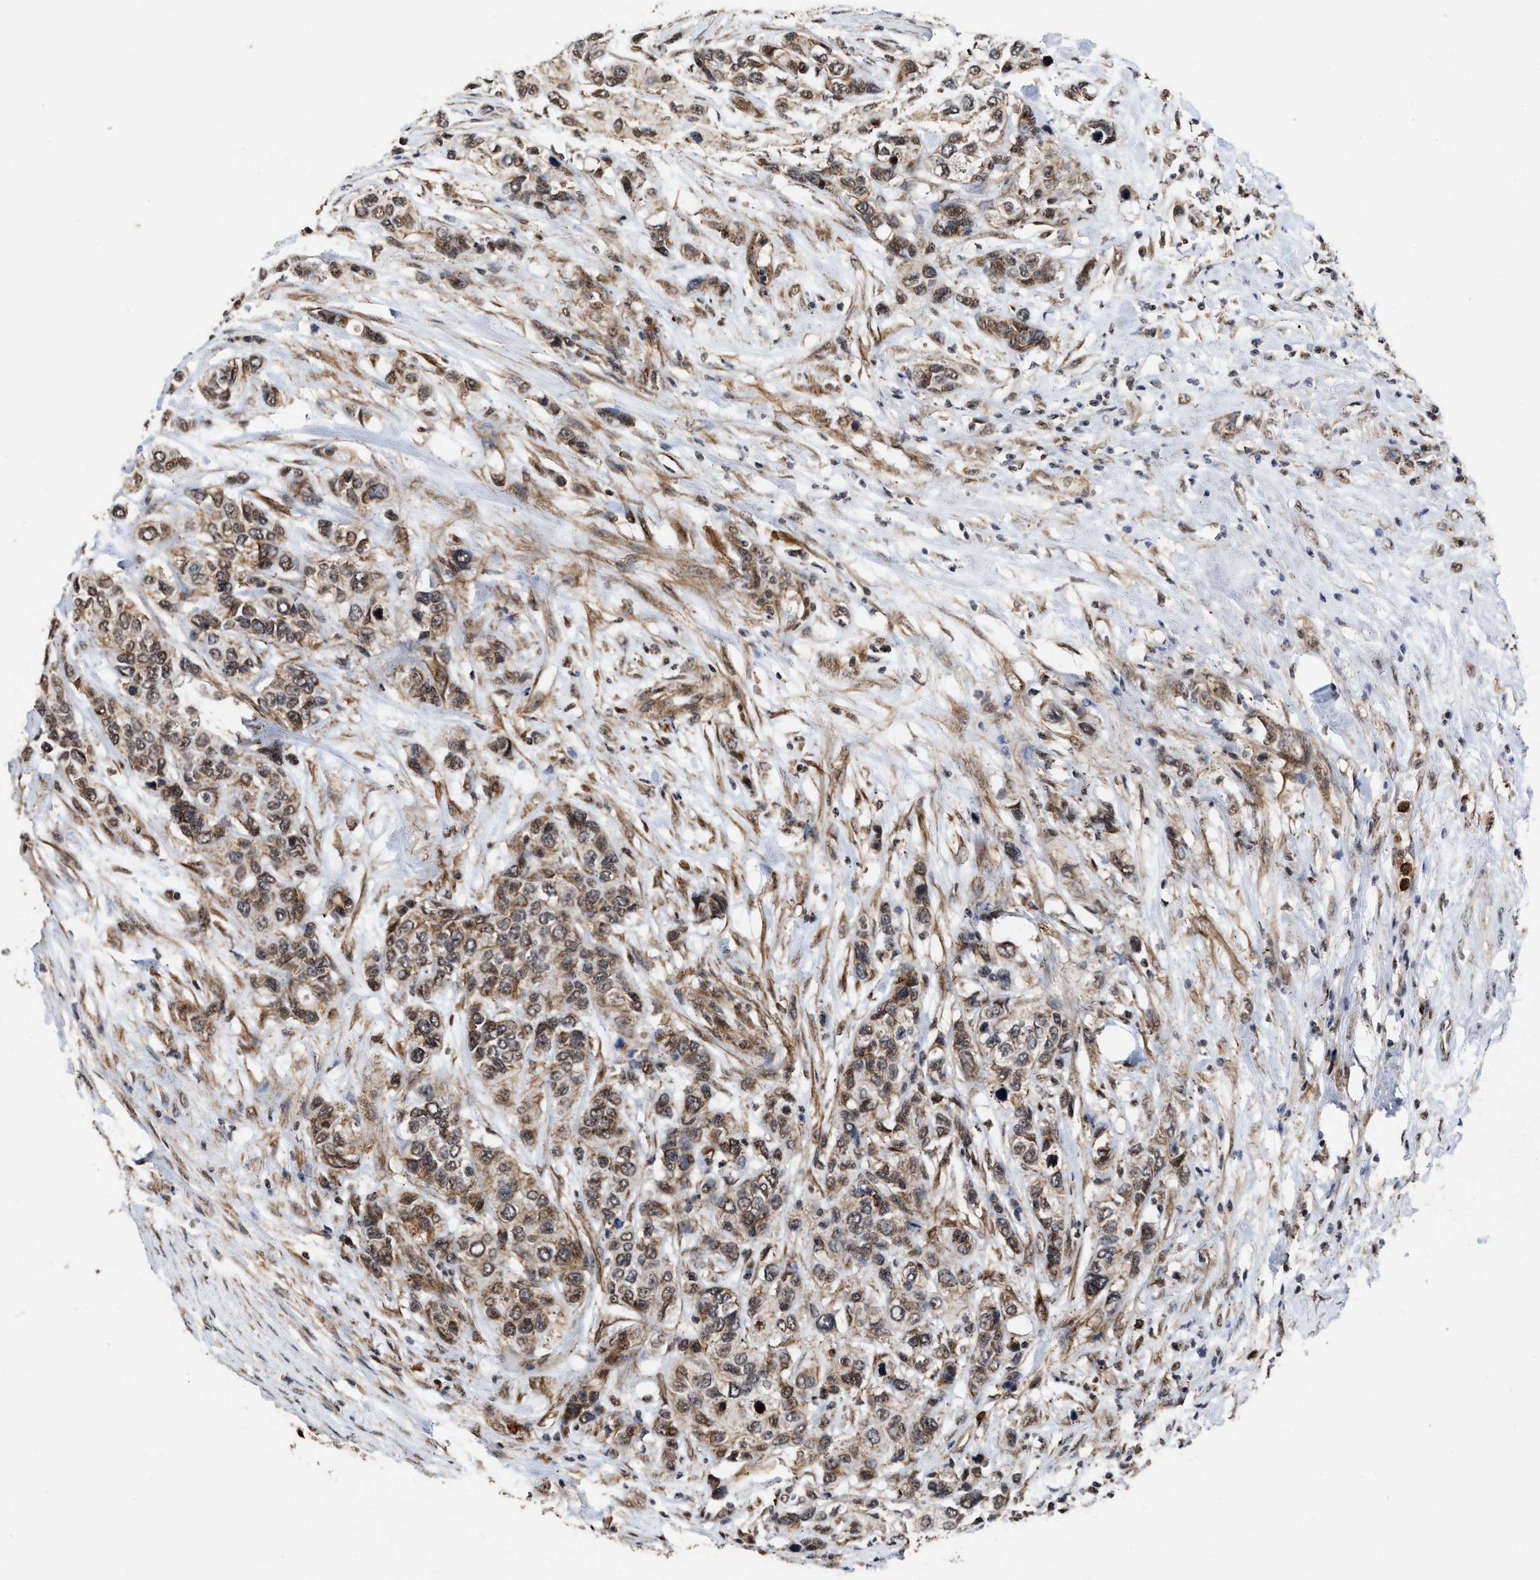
{"staining": {"intensity": "weak", "quantity": ">75%", "location": "cytoplasmic/membranous,nuclear"}, "tissue": "urothelial cancer", "cell_type": "Tumor cells", "image_type": "cancer", "snomed": [{"axis": "morphology", "description": "Urothelial carcinoma, High grade"}, {"axis": "topography", "description": "Urinary bladder"}], "caption": "Urothelial carcinoma (high-grade) tissue shows weak cytoplasmic/membranous and nuclear expression in about >75% of tumor cells (brown staining indicates protein expression, while blue staining denotes nuclei).", "gene": "SEPTIN2", "patient": {"sex": "female", "age": 56}}